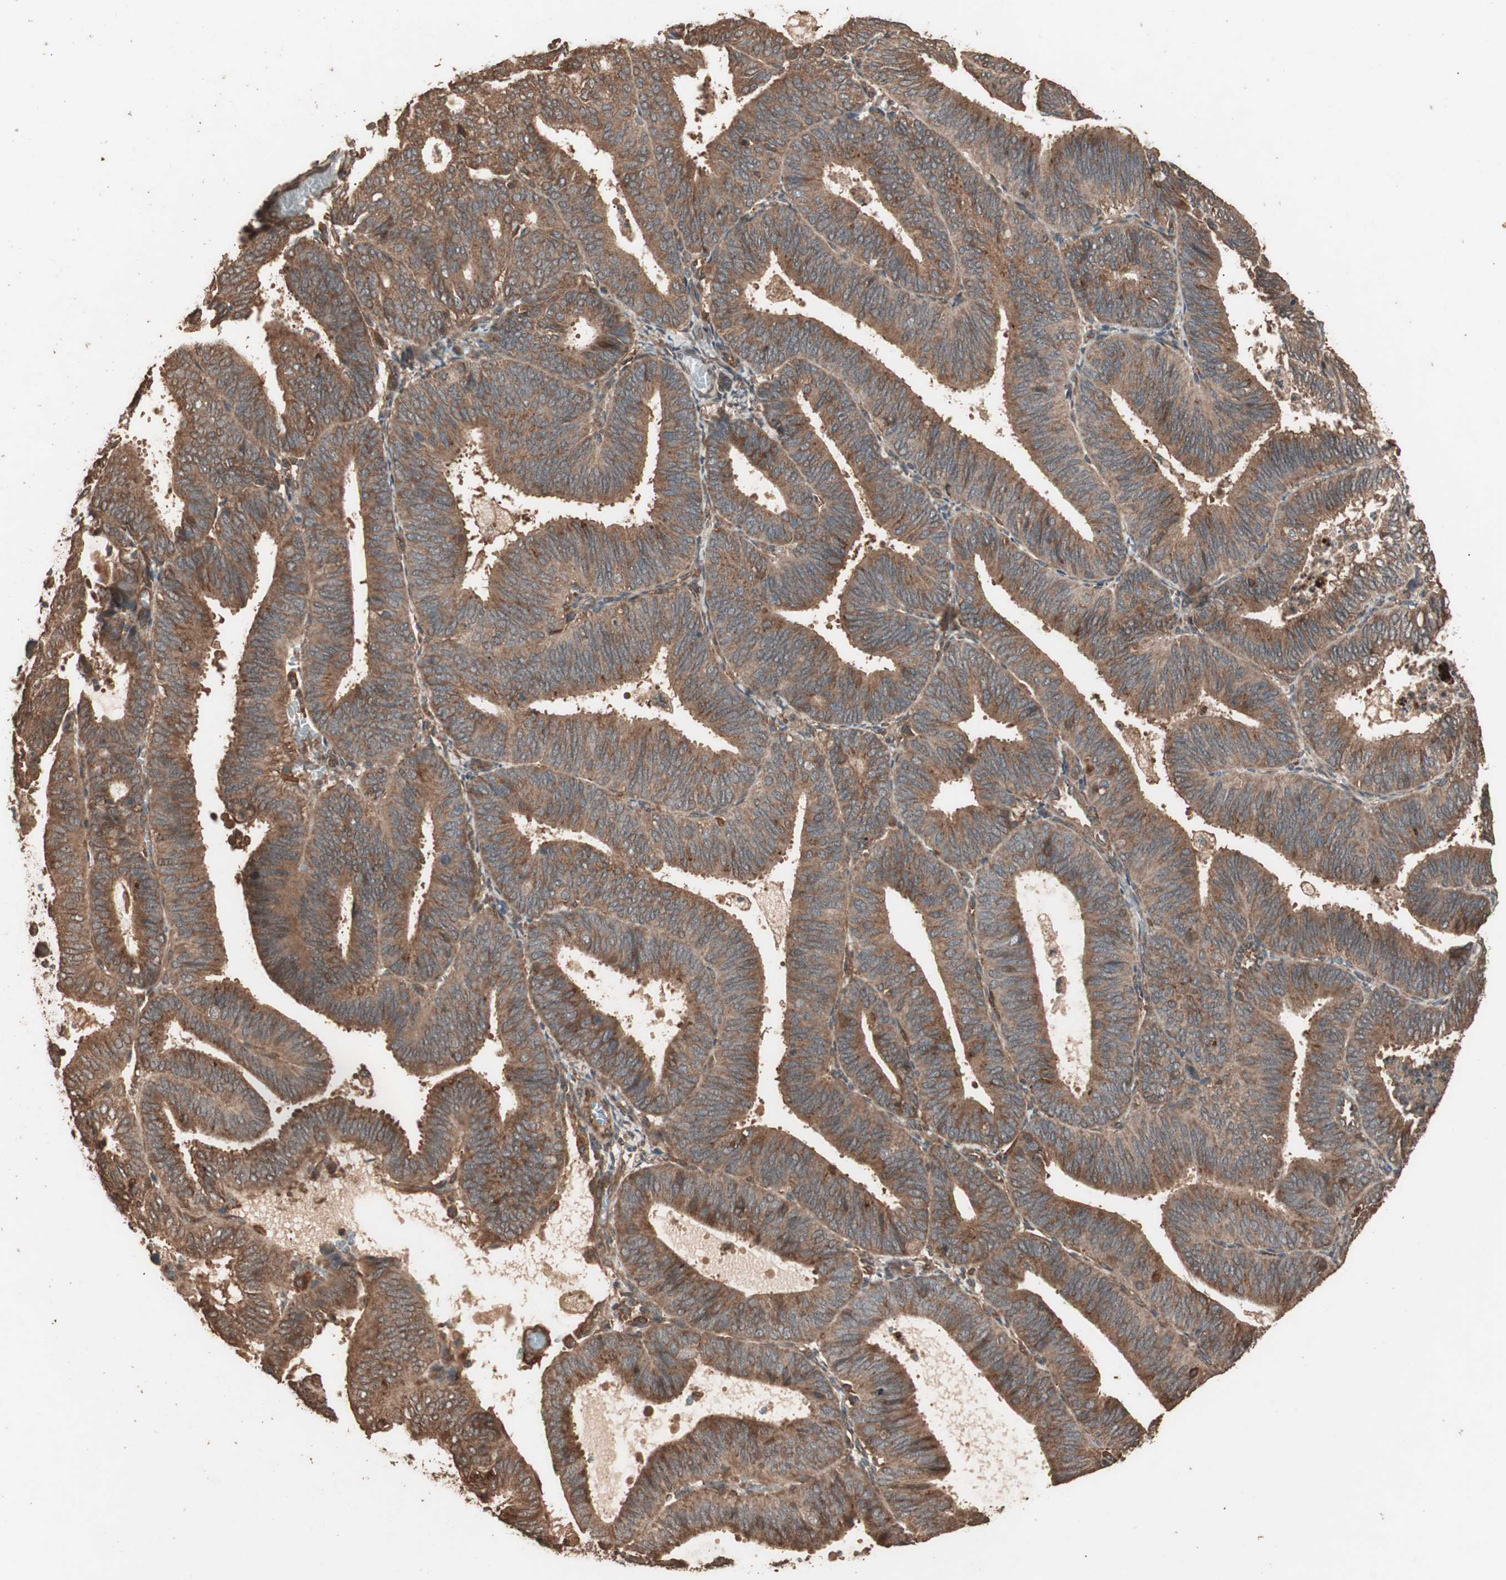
{"staining": {"intensity": "moderate", "quantity": ">75%", "location": "cytoplasmic/membranous"}, "tissue": "endometrial cancer", "cell_type": "Tumor cells", "image_type": "cancer", "snomed": [{"axis": "morphology", "description": "Adenocarcinoma, NOS"}, {"axis": "topography", "description": "Uterus"}], "caption": "Protein analysis of endometrial cancer tissue demonstrates moderate cytoplasmic/membranous expression in approximately >75% of tumor cells.", "gene": "CCN4", "patient": {"sex": "female", "age": 60}}